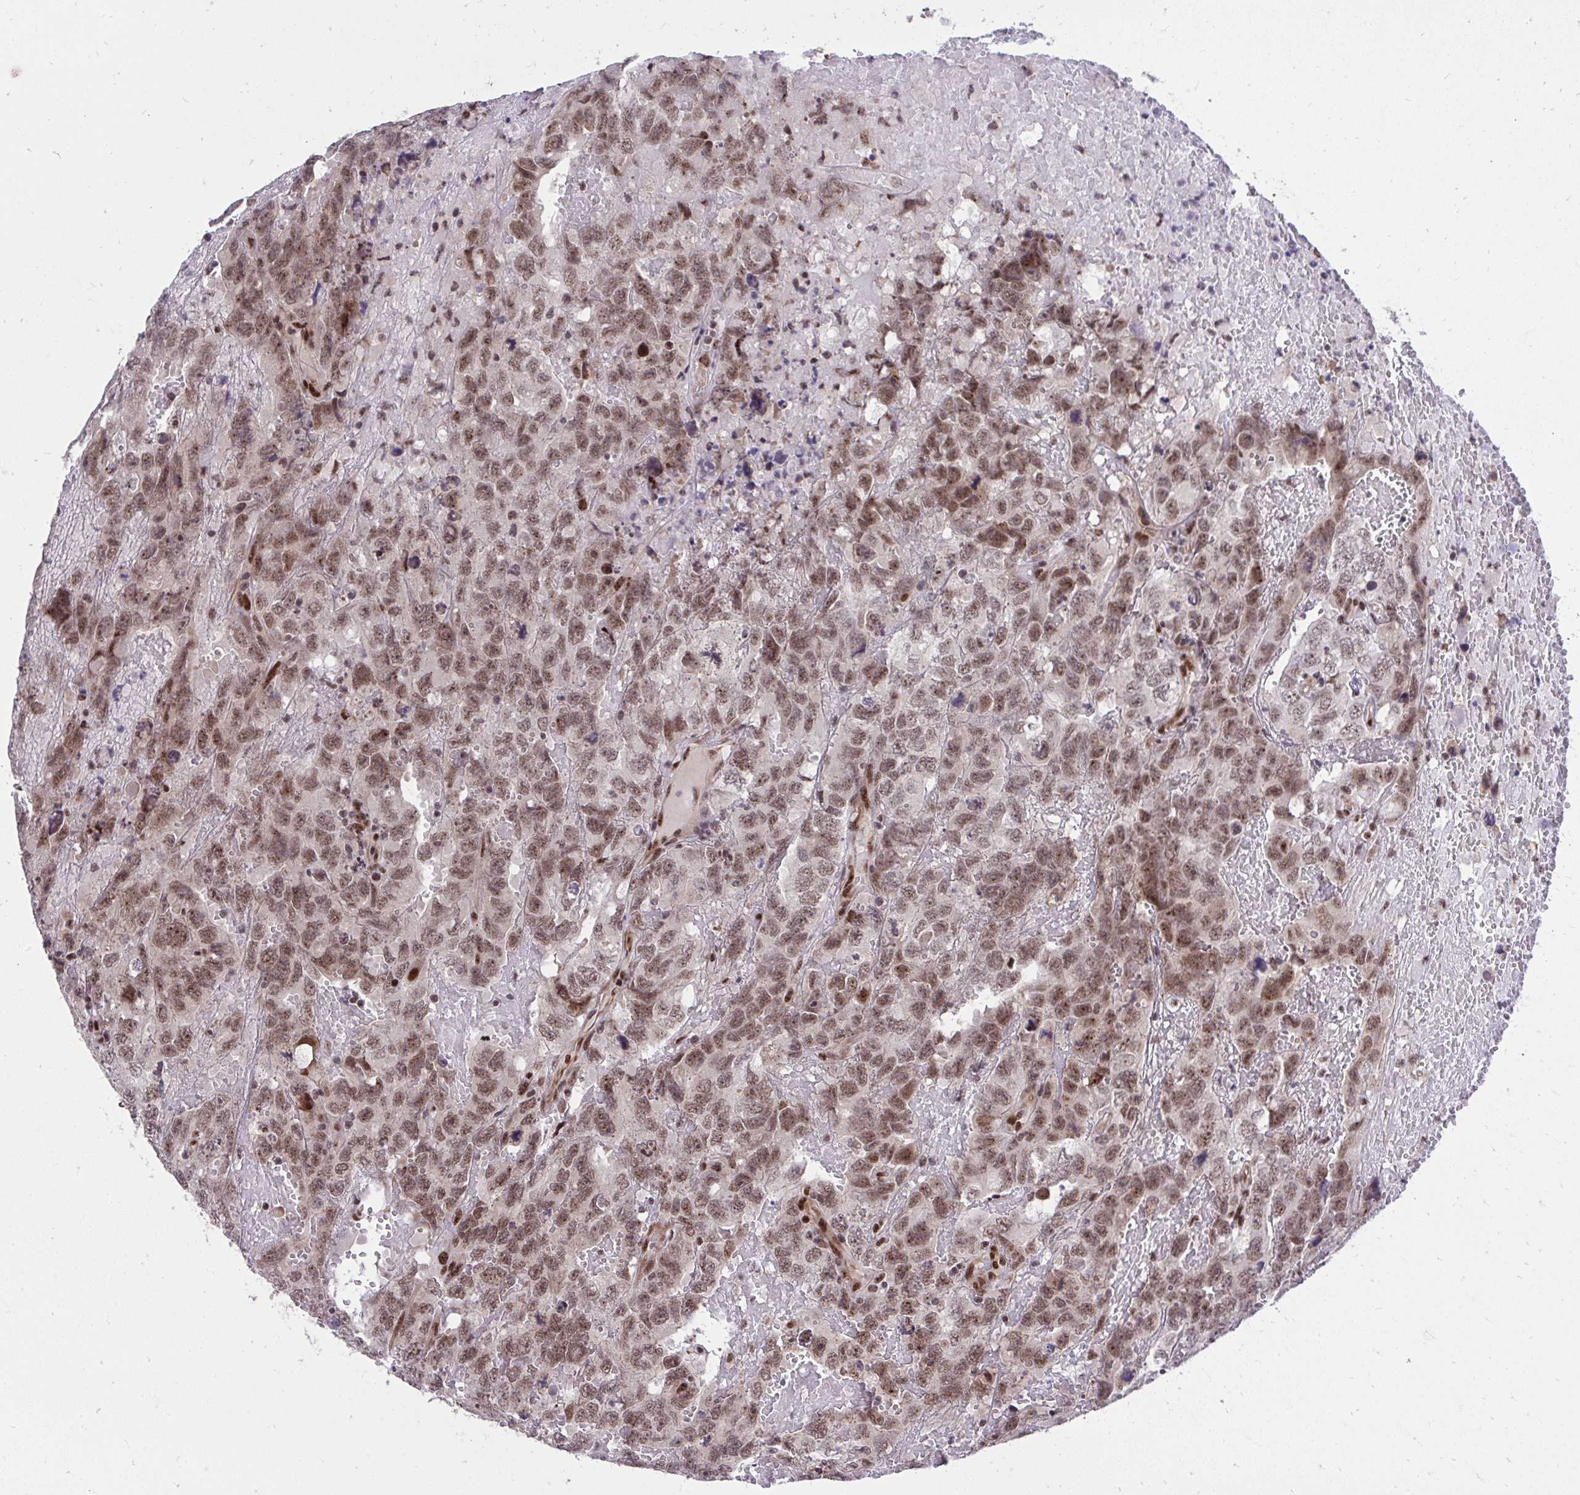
{"staining": {"intensity": "moderate", "quantity": ">75%", "location": "nuclear"}, "tissue": "testis cancer", "cell_type": "Tumor cells", "image_type": "cancer", "snomed": [{"axis": "morphology", "description": "Carcinoma, Embryonal, NOS"}, {"axis": "topography", "description": "Testis"}], "caption": "Immunohistochemistry photomicrograph of neoplastic tissue: human testis cancer stained using immunohistochemistry (IHC) displays medium levels of moderate protein expression localized specifically in the nuclear of tumor cells, appearing as a nuclear brown color.", "gene": "HOXA4", "patient": {"sex": "male", "age": 45}}